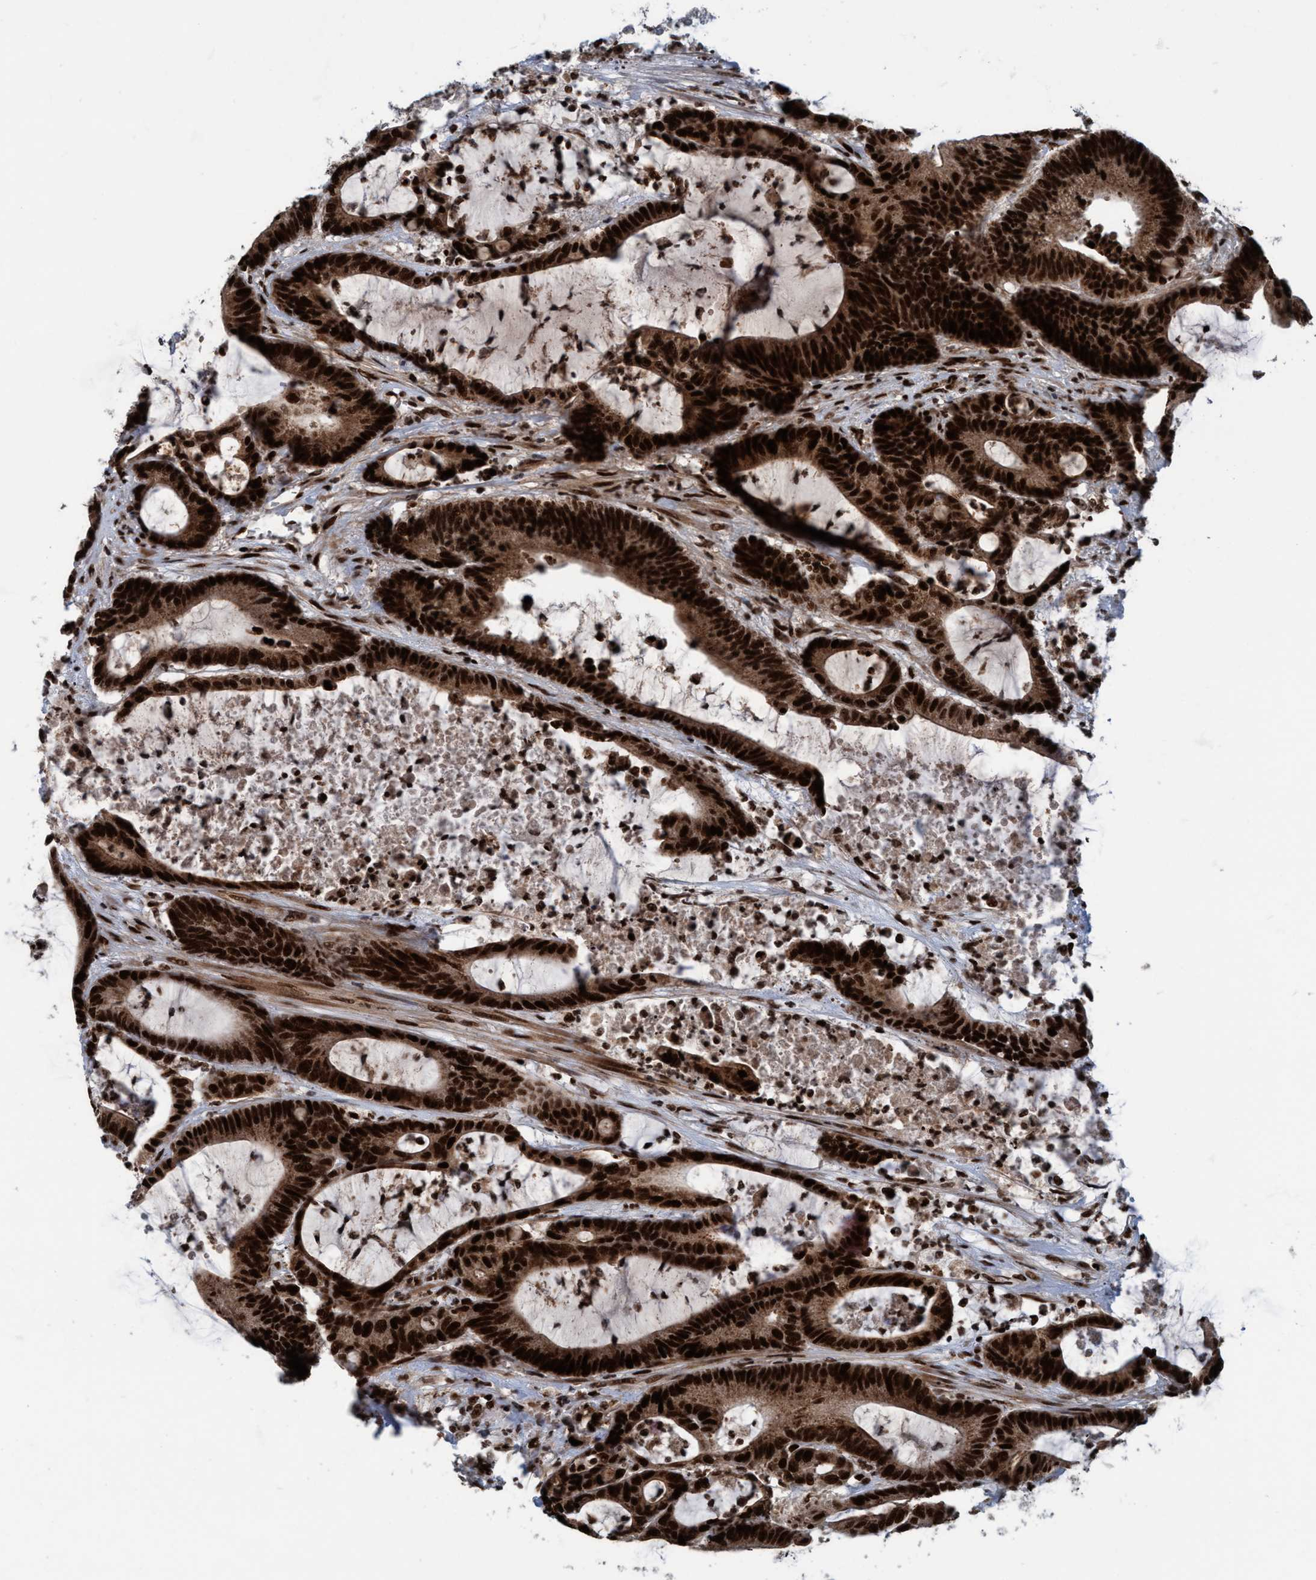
{"staining": {"intensity": "strong", "quantity": ">75%", "location": "cytoplasmic/membranous,nuclear"}, "tissue": "colorectal cancer", "cell_type": "Tumor cells", "image_type": "cancer", "snomed": [{"axis": "morphology", "description": "Adenocarcinoma, NOS"}, {"axis": "topography", "description": "Colon"}], "caption": "The photomicrograph reveals a brown stain indicating the presence of a protein in the cytoplasmic/membranous and nuclear of tumor cells in colorectal cancer. Nuclei are stained in blue.", "gene": "TOPBP1", "patient": {"sex": "female", "age": 84}}